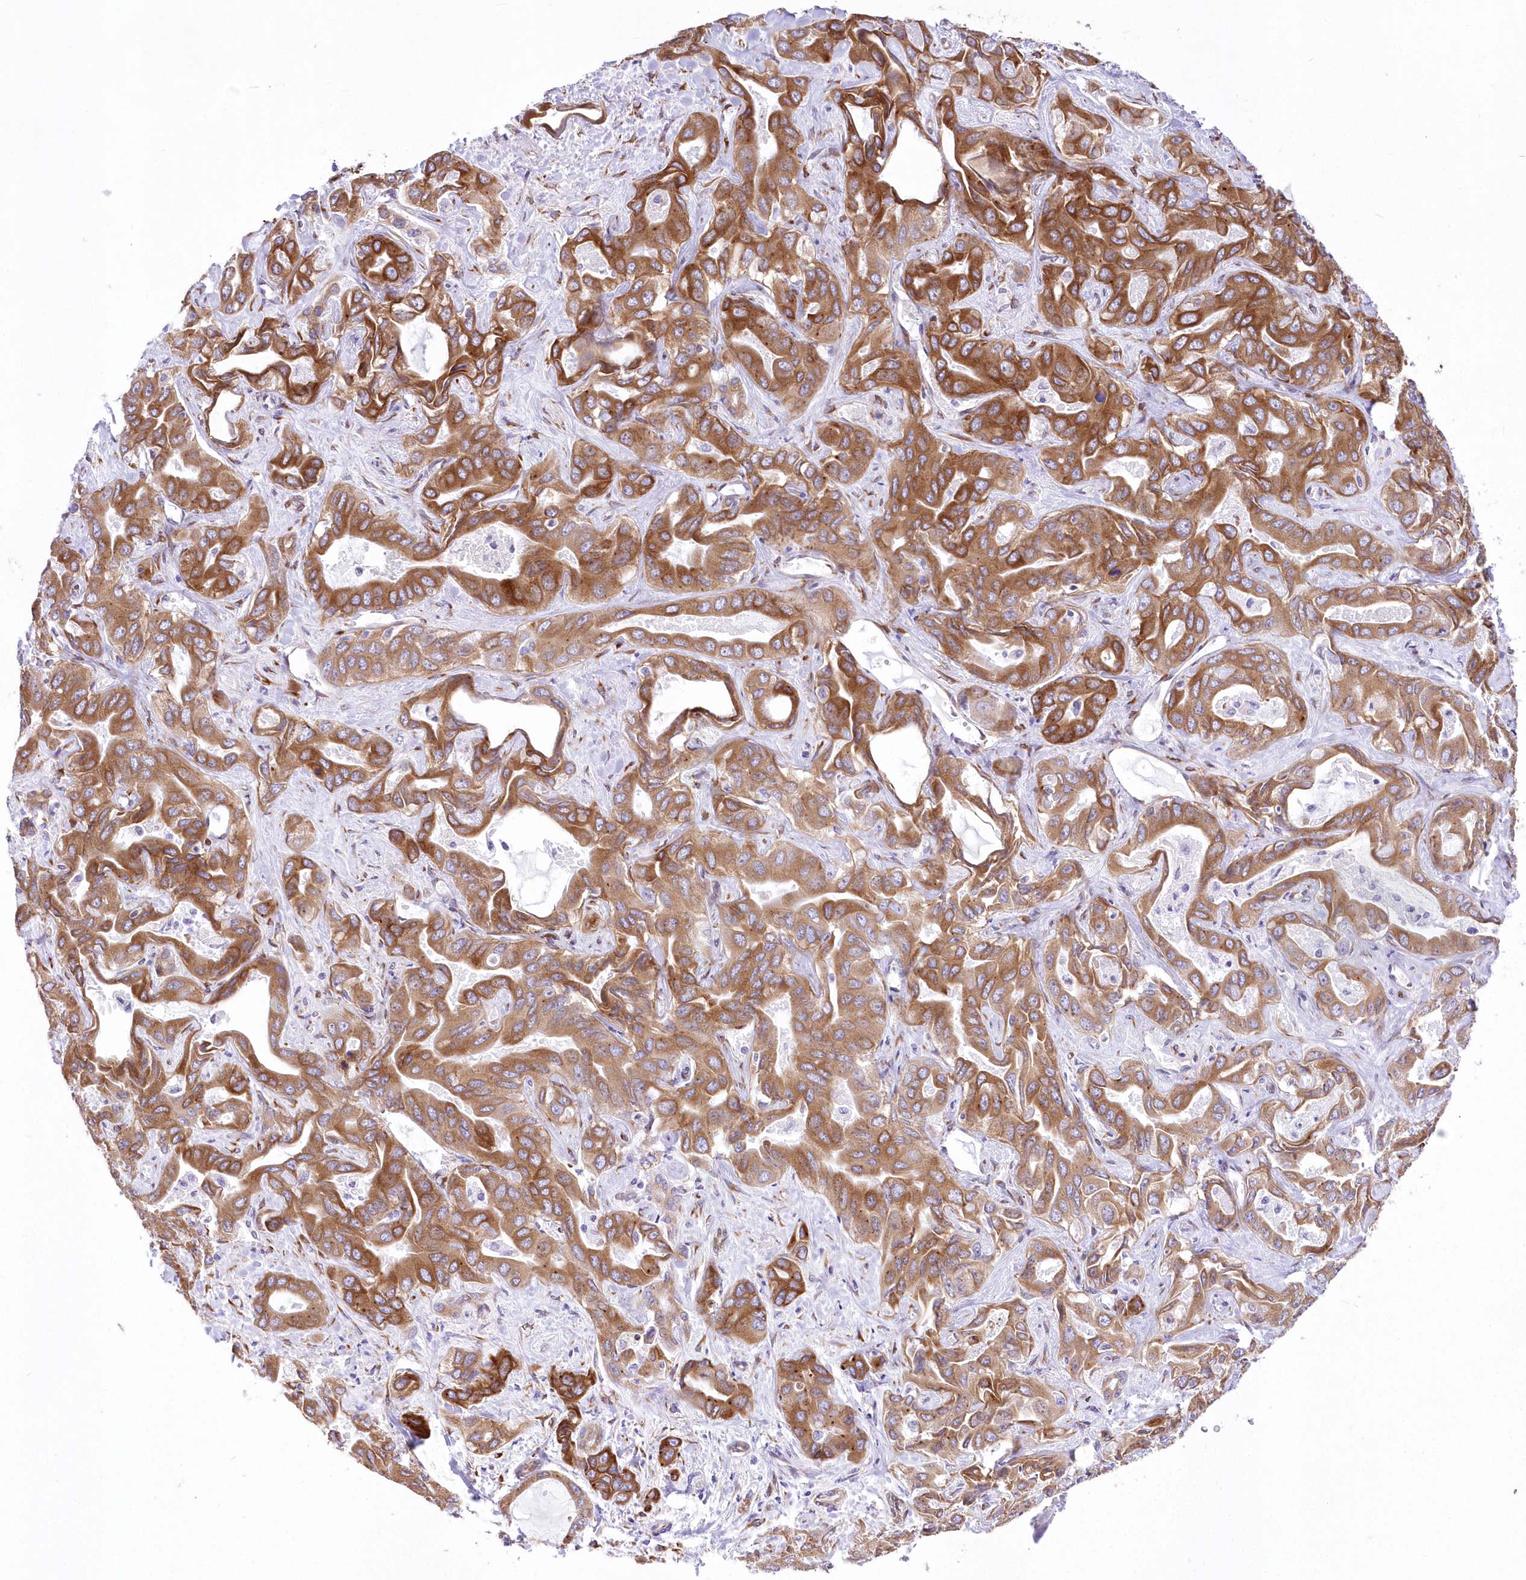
{"staining": {"intensity": "moderate", "quantity": ">75%", "location": "cytoplasmic/membranous"}, "tissue": "liver cancer", "cell_type": "Tumor cells", "image_type": "cancer", "snomed": [{"axis": "morphology", "description": "Cholangiocarcinoma"}, {"axis": "topography", "description": "Liver"}], "caption": "Human liver cholangiocarcinoma stained for a protein (brown) shows moderate cytoplasmic/membranous positive positivity in about >75% of tumor cells.", "gene": "YTHDC2", "patient": {"sex": "female", "age": 52}}